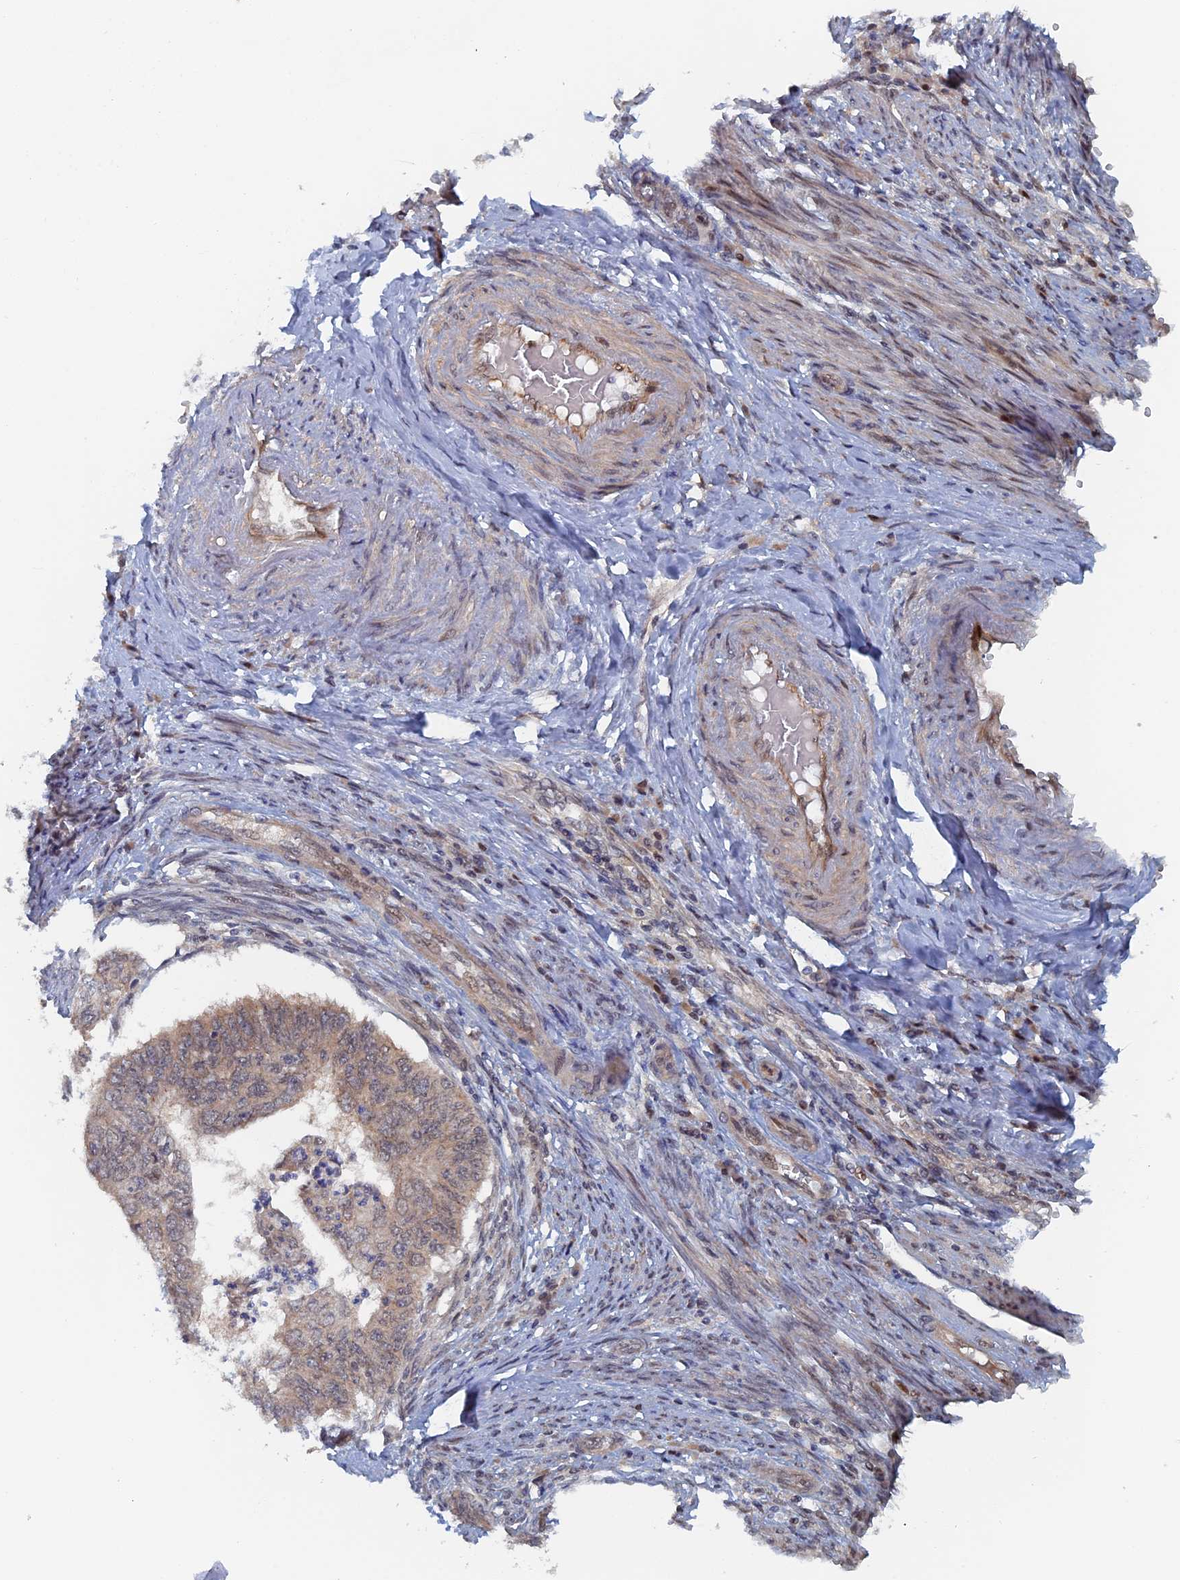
{"staining": {"intensity": "negative", "quantity": "none", "location": "none"}, "tissue": "endometrial cancer", "cell_type": "Tumor cells", "image_type": "cancer", "snomed": [{"axis": "morphology", "description": "Adenocarcinoma, NOS"}, {"axis": "topography", "description": "Endometrium"}], "caption": "Immunohistochemistry (IHC) image of neoplastic tissue: adenocarcinoma (endometrial) stained with DAB demonstrates no significant protein expression in tumor cells.", "gene": "ELOVL6", "patient": {"sex": "female", "age": 68}}